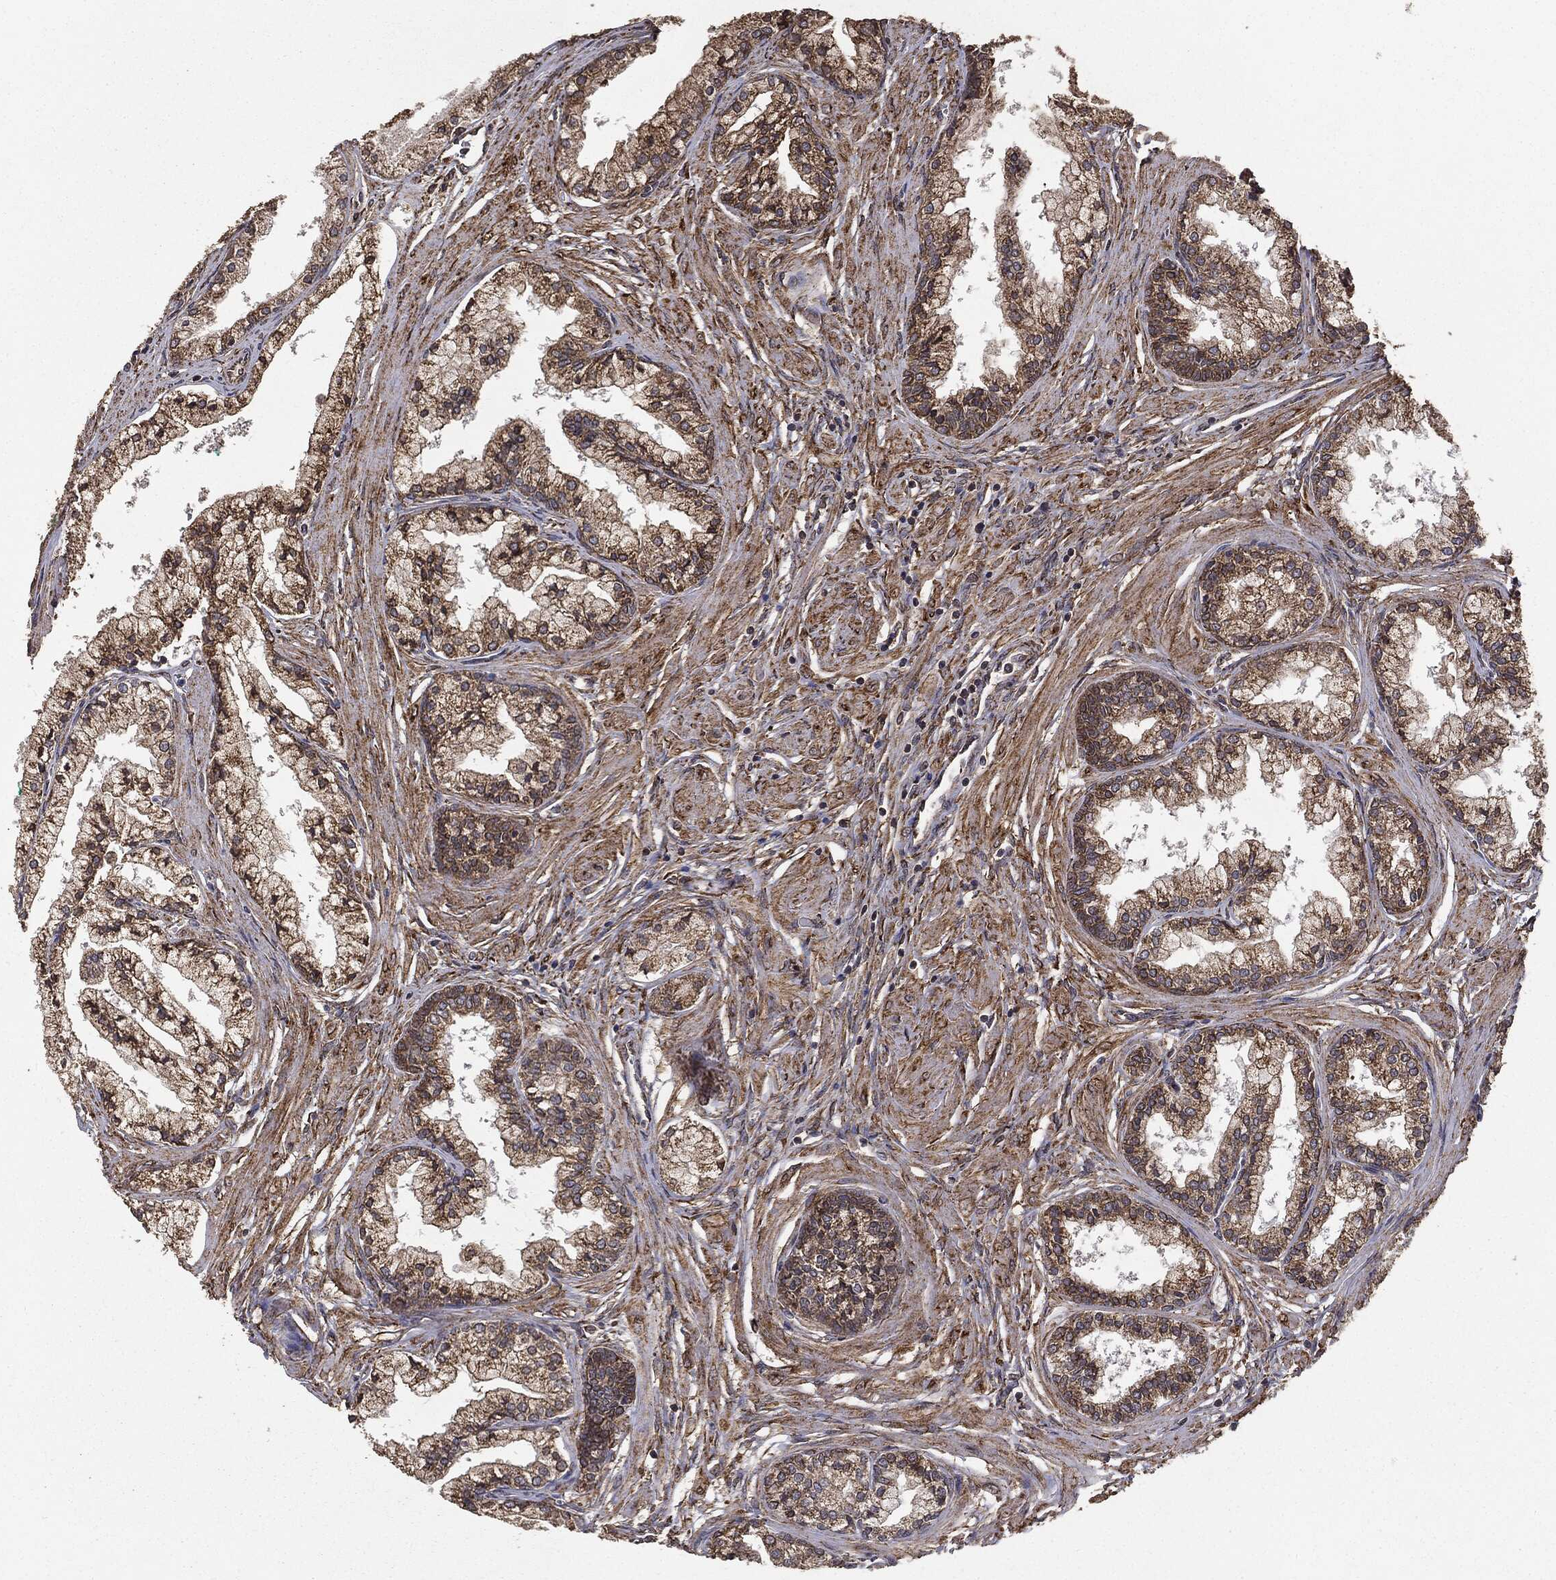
{"staining": {"intensity": "moderate", "quantity": ">75%", "location": "cytoplasmic/membranous"}, "tissue": "prostate cancer", "cell_type": "Tumor cells", "image_type": "cancer", "snomed": [{"axis": "morphology", "description": "Adenocarcinoma, High grade"}, {"axis": "topography", "description": "Prostate"}], "caption": "This photomicrograph exhibits IHC staining of prostate high-grade adenocarcinoma, with medium moderate cytoplasmic/membranous staining in about >75% of tumor cells.", "gene": "MTOR", "patient": {"sex": "male", "age": 66}}